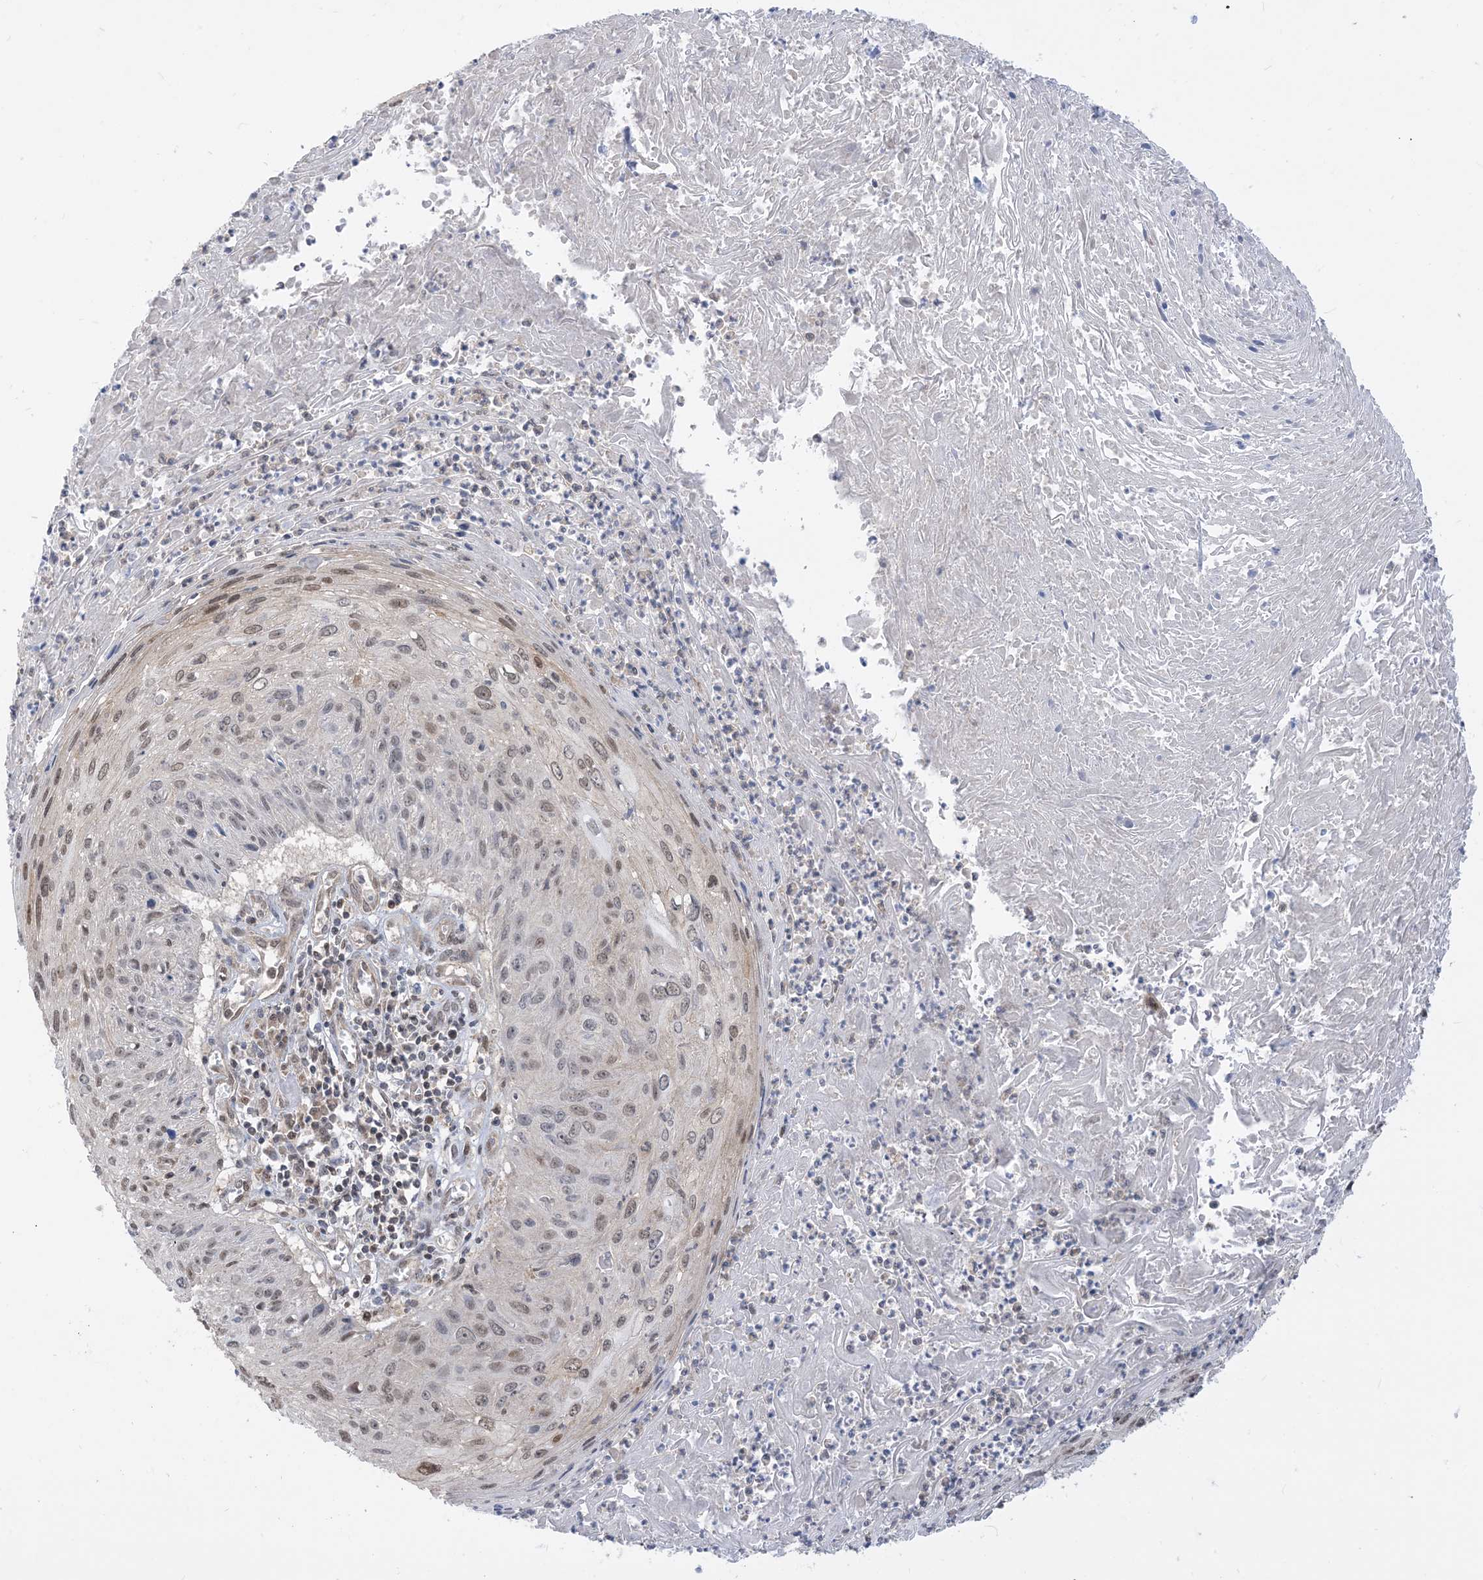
{"staining": {"intensity": "moderate", "quantity": "<25%", "location": "nuclear"}, "tissue": "cervical cancer", "cell_type": "Tumor cells", "image_type": "cancer", "snomed": [{"axis": "morphology", "description": "Squamous cell carcinoma, NOS"}, {"axis": "topography", "description": "Cervix"}], "caption": "Immunohistochemistry (IHC) image of neoplastic tissue: human cervical cancer (squamous cell carcinoma) stained using immunohistochemistry (IHC) shows low levels of moderate protein expression localized specifically in the nuclear of tumor cells, appearing as a nuclear brown color.", "gene": "CASP4", "patient": {"sex": "female", "age": 51}}